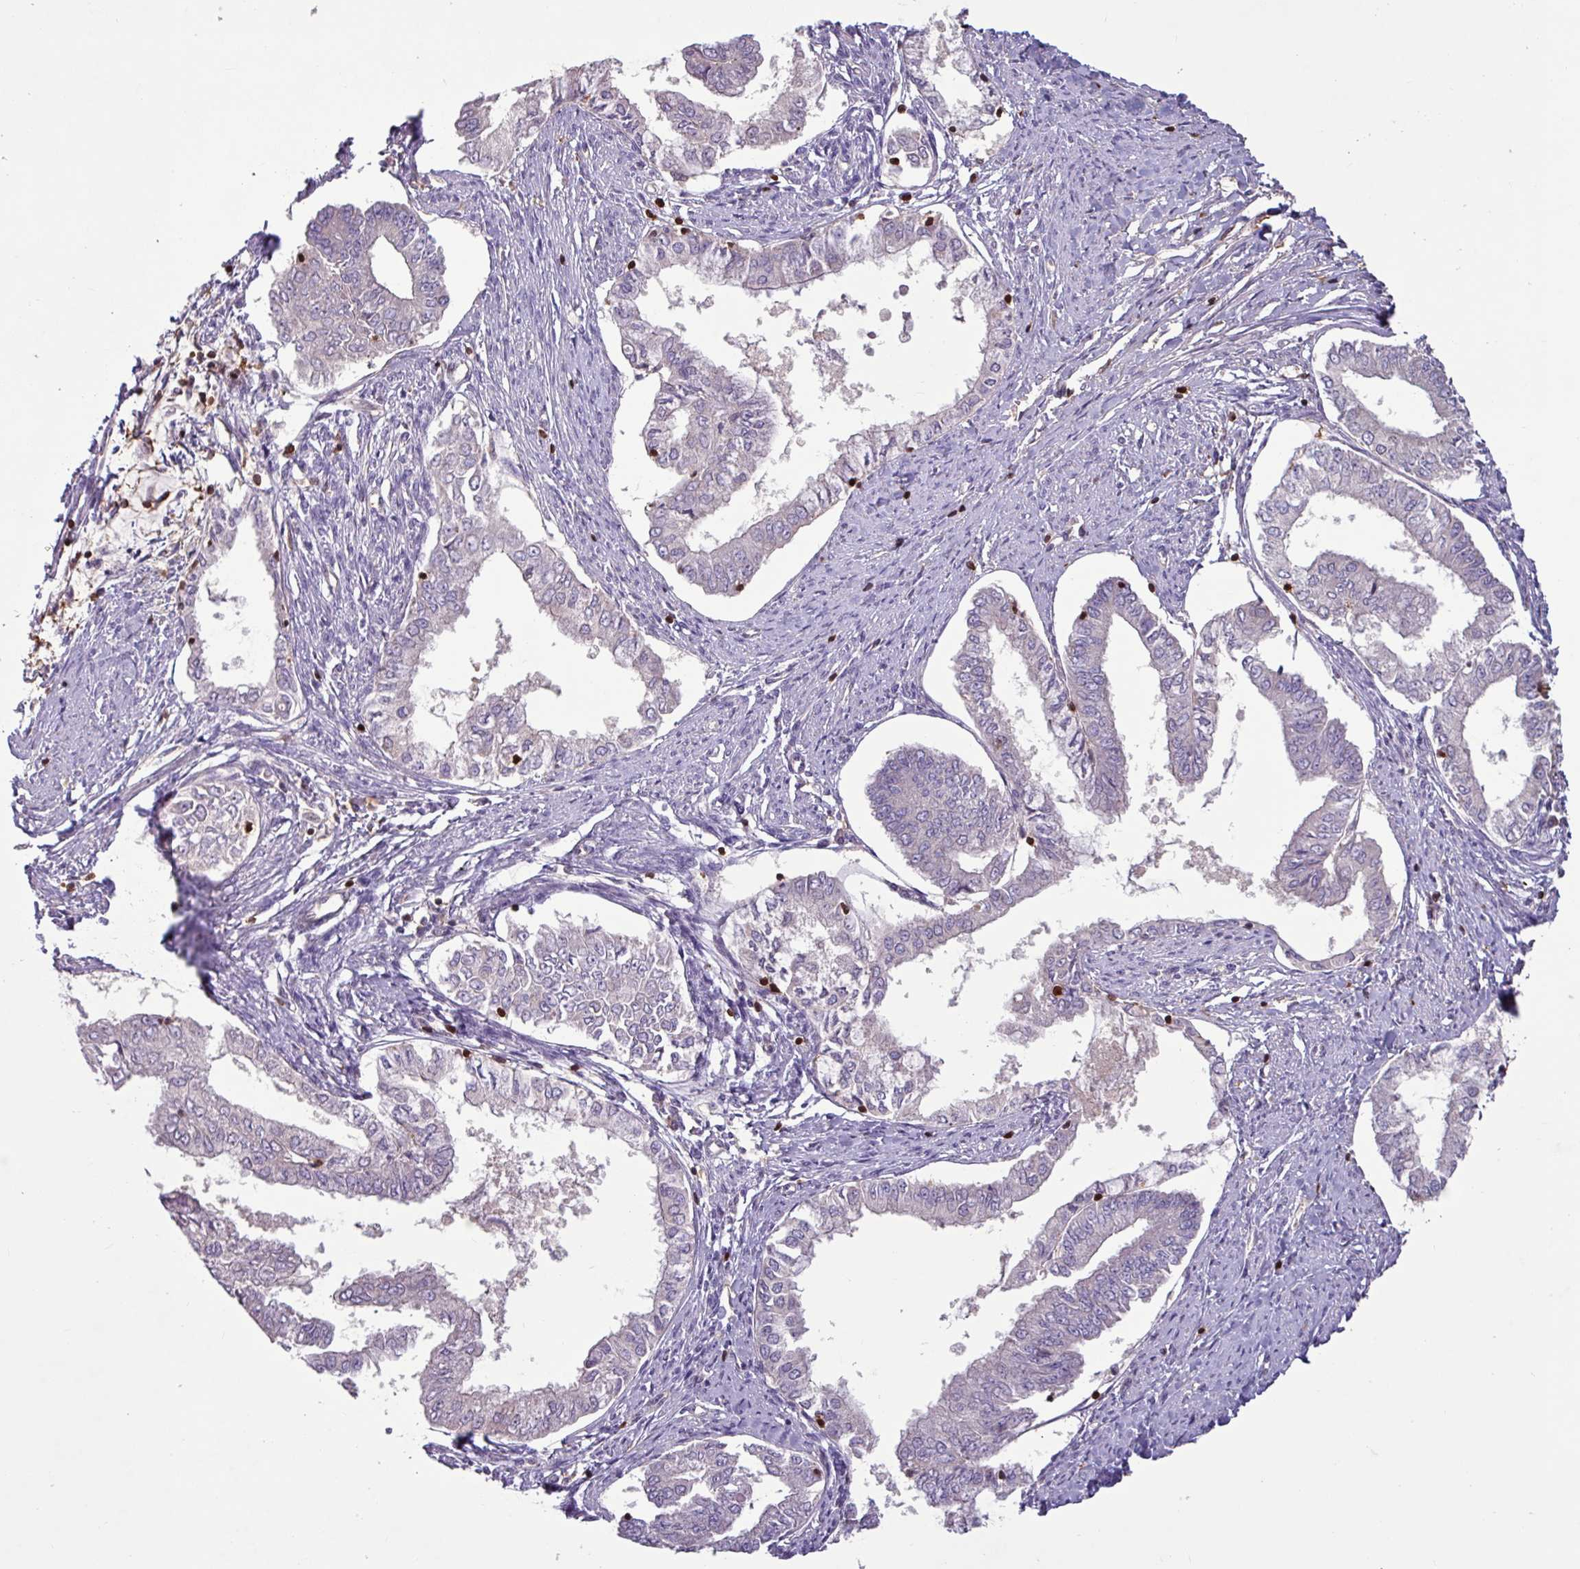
{"staining": {"intensity": "negative", "quantity": "none", "location": "none"}, "tissue": "endometrial cancer", "cell_type": "Tumor cells", "image_type": "cancer", "snomed": [{"axis": "morphology", "description": "Adenocarcinoma, NOS"}, {"axis": "topography", "description": "Endometrium"}], "caption": "Tumor cells are negative for protein expression in human adenocarcinoma (endometrial).", "gene": "SEC61G", "patient": {"sex": "female", "age": 76}}